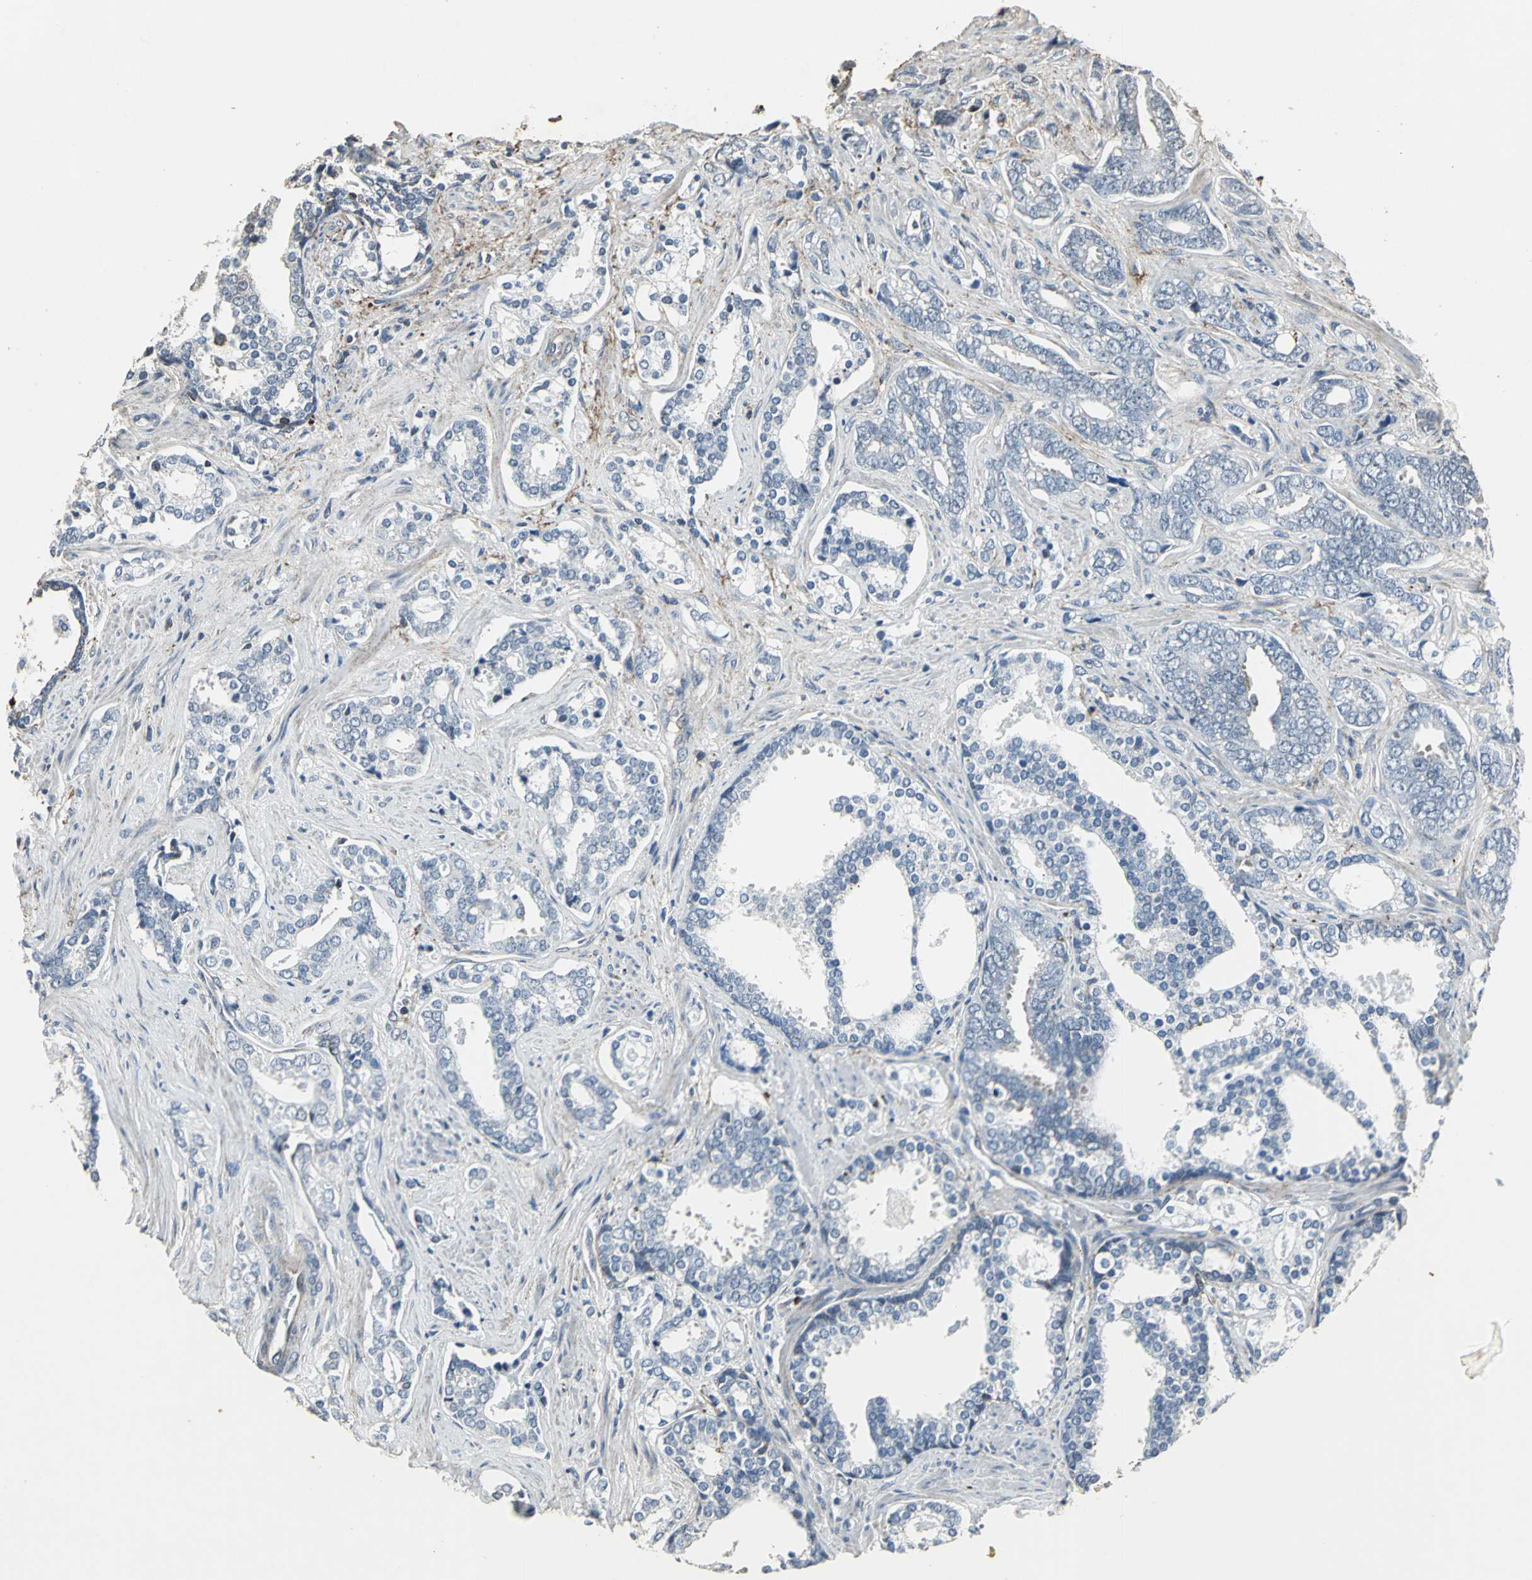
{"staining": {"intensity": "weak", "quantity": "25%-75%", "location": "cytoplasmic/membranous"}, "tissue": "prostate cancer", "cell_type": "Tumor cells", "image_type": "cancer", "snomed": [{"axis": "morphology", "description": "Adenocarcinoma, High grade"}, {"axis": "topography", "description": "Prostate"}], "caption": "Prostate adenocarcinoma (high-grade) tissue demonstrates weak cytoplasmic/membranous staining in approximately 25%-75% of tumor cells, visualized by immunohistochemistry.", "gene": "DNAJB4", "patient": {"sex": "male", "age": 67}}